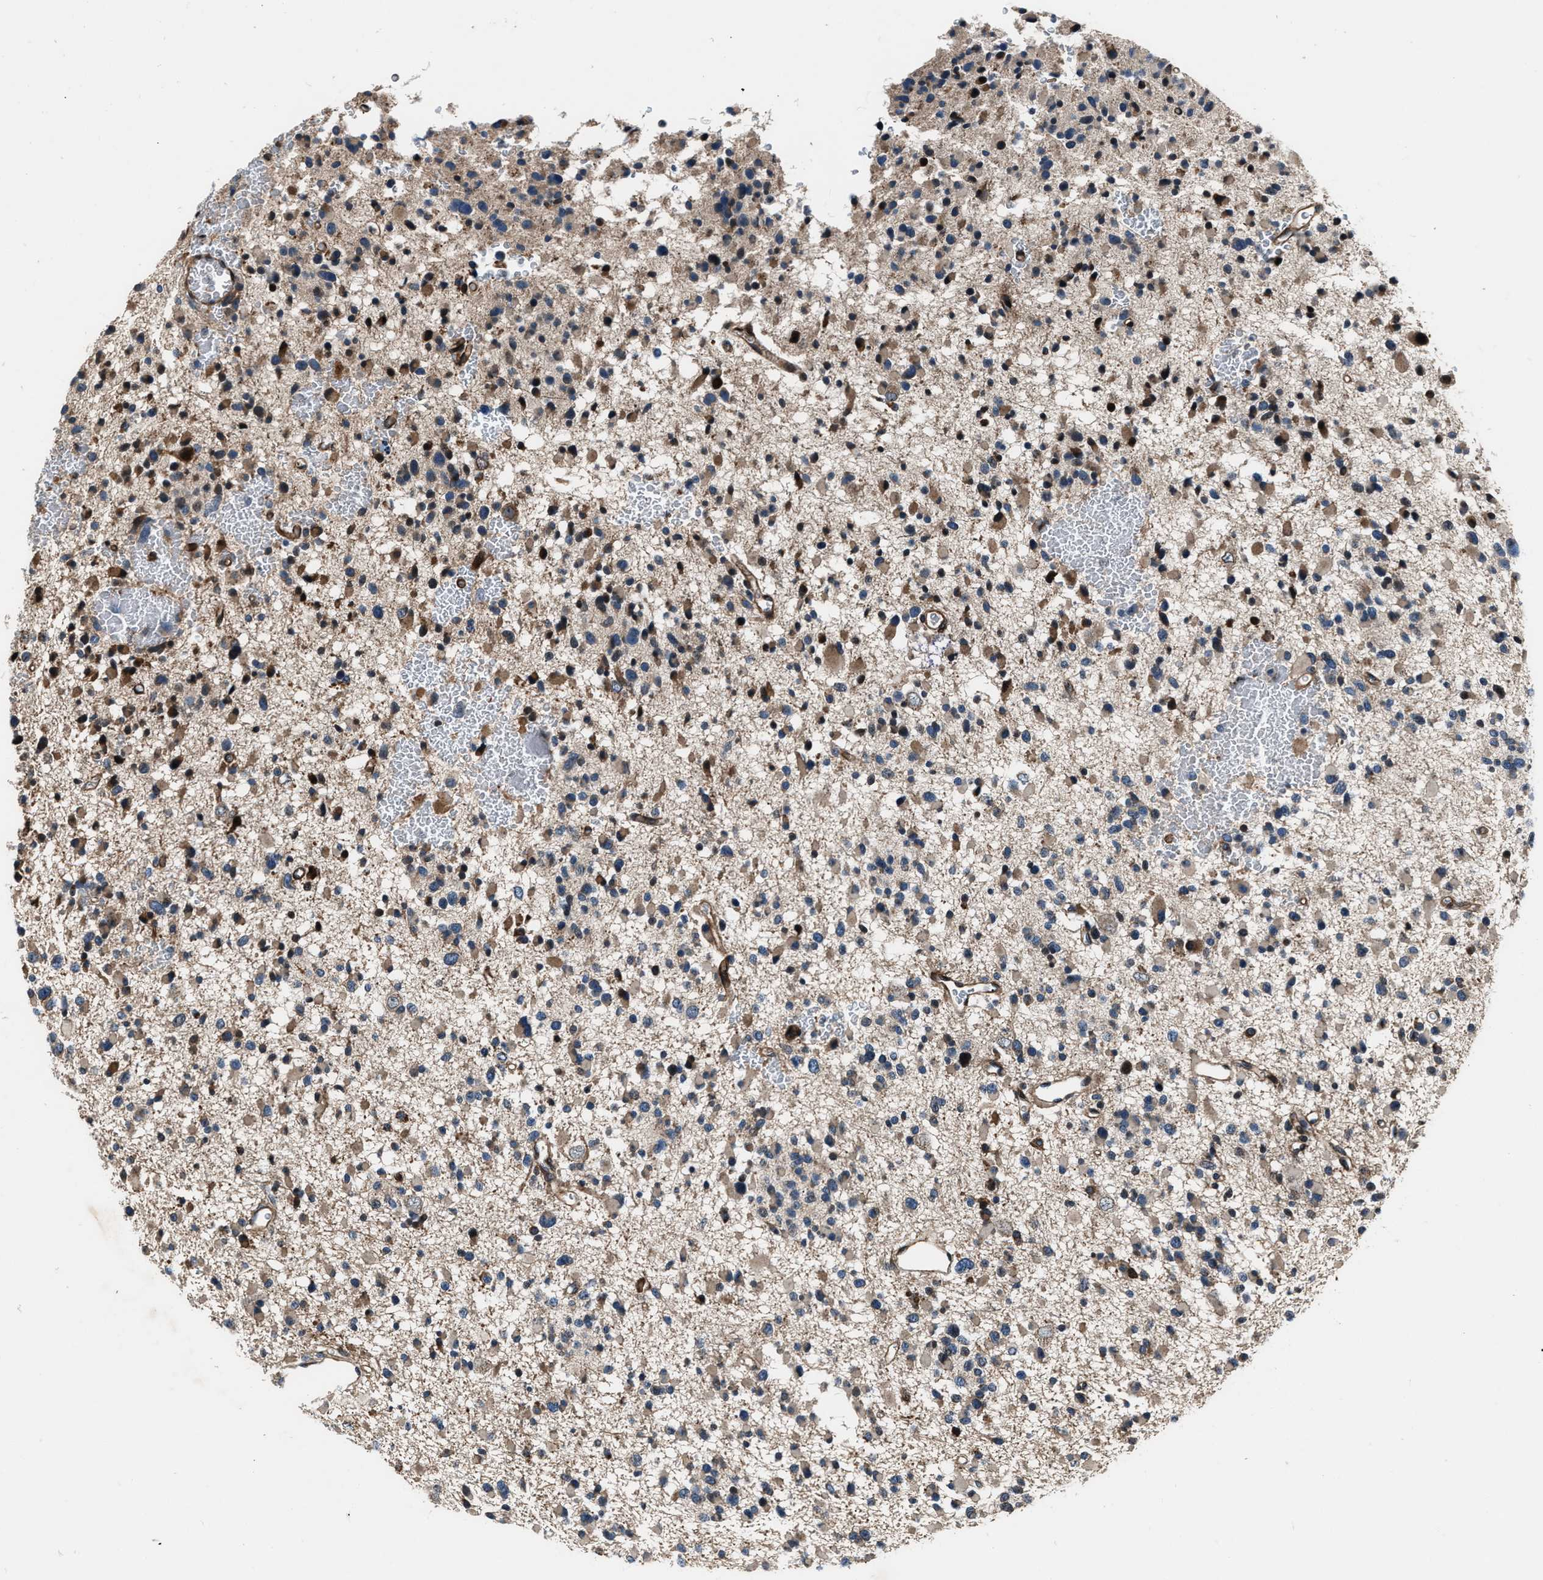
{"staining": {"intensity": "weak", "quantity": ">75%", "location": "cytoplasmic/membranous"}, "tissue": "glioma", "cell_type": "Tumor cells", "image_type": "cancer", "snomed": [{"axis": "morphology", "description": "Glioma, malignant, Low grade"}, {"axis": "topography", "description": "Brain"}], "caption": "Immunohistochemistry (IHC) staining of glioma, which shows low levels of weak cytoplasmic/membranous staining in approximately >75% of tumor cells indicating weak cytoplasmic/membranous protein positivity. The staining was performed using DAB (brown) for protein detection and nuclei were counterstained in hematoxylin (blue).", "gene": "DYNC2I1", "patient": {"sex": "female", "age": 22}}